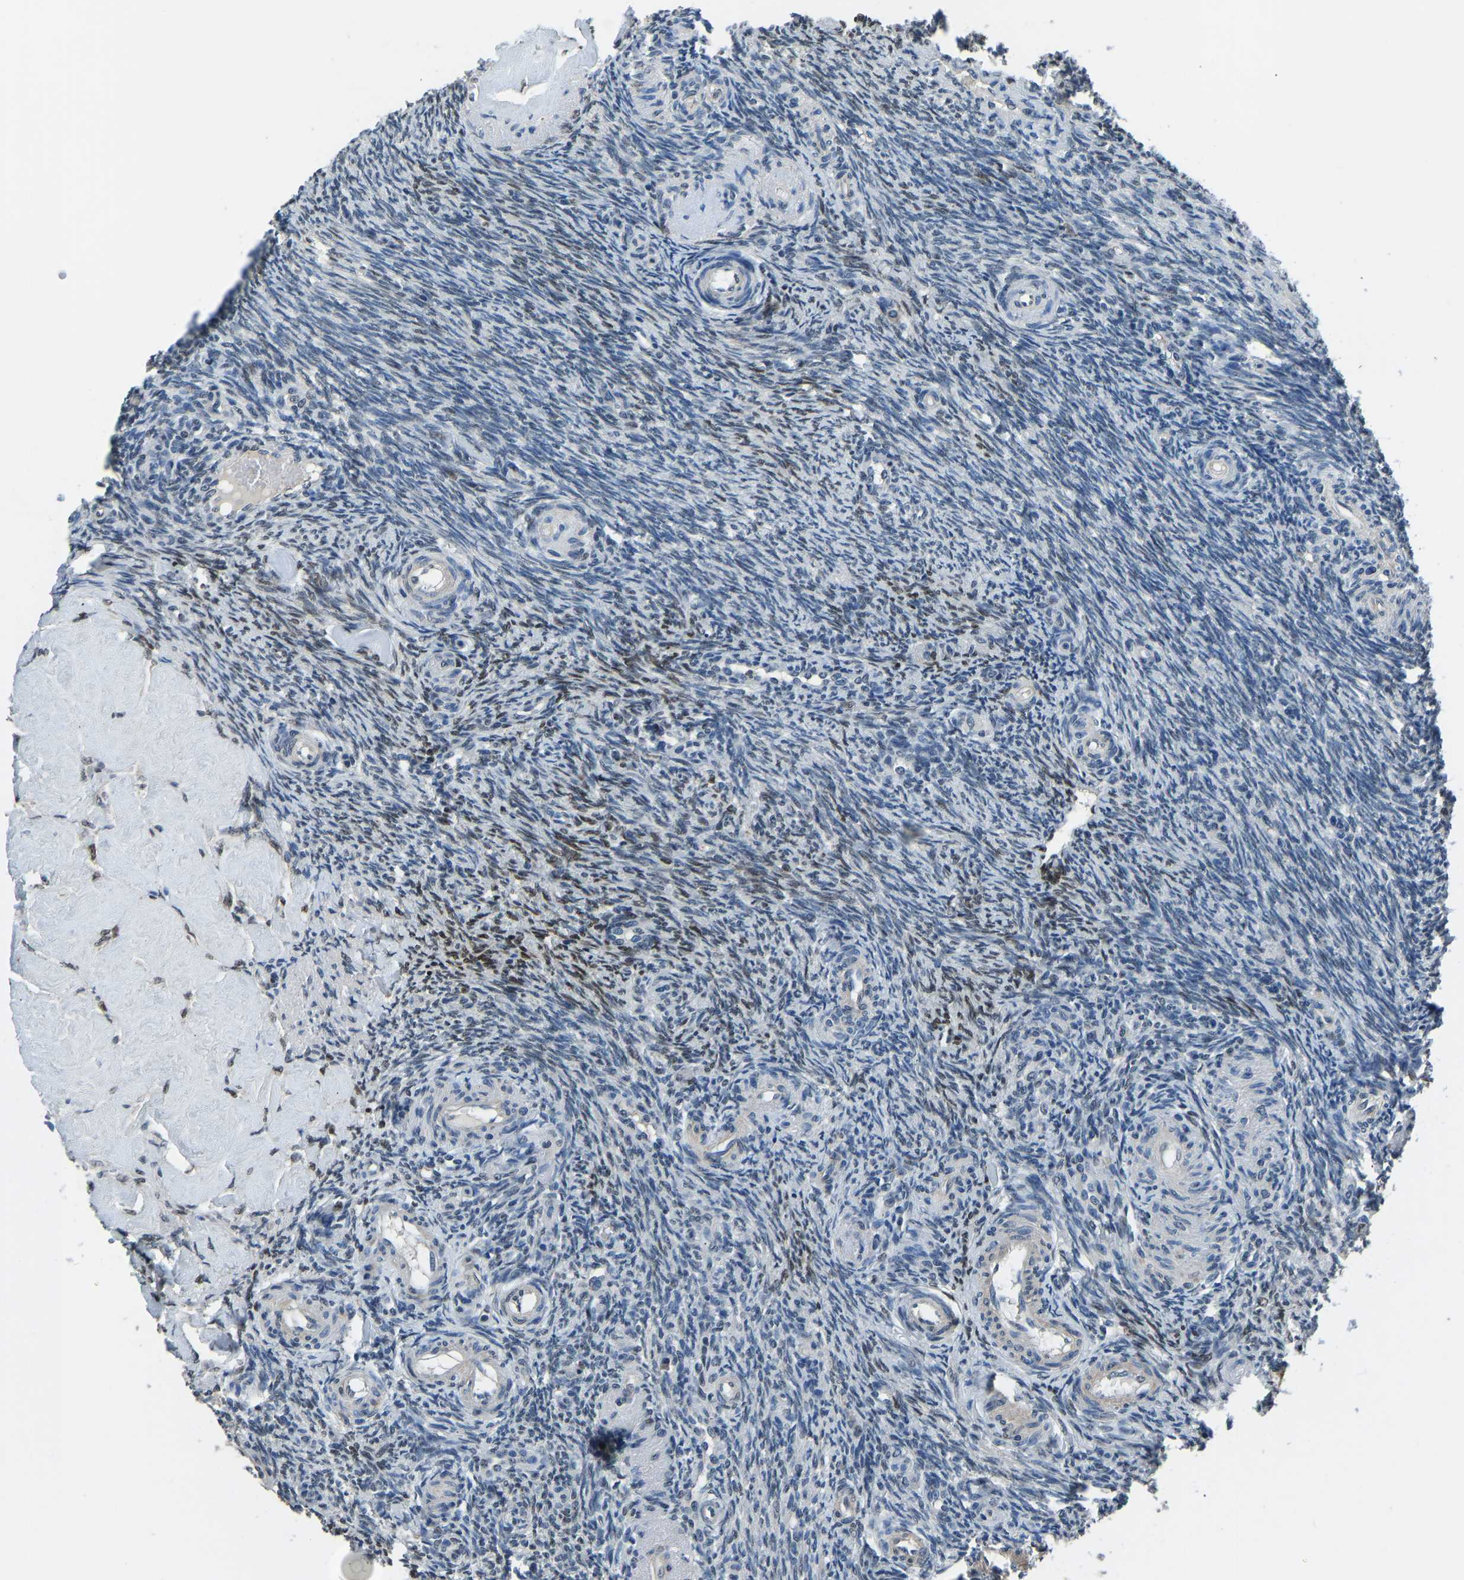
{"staining": {"intensity": "weak", "quantity": ">75%", "location": "cytoplasmic/membranous"}, "tissue": "ovary", "cell_type": "Follicle cells", "image_type": "normal", "snomed": [{"axis": "morphology", "description": "Normal tissue, NOS"}, {"axis": "topography", "description": "Ovary"}], "caption": "Protein expression analysis of normal ovary exhibits weak cytoplasmic/membranous expression in approximately >75% of follicle cells. Using DAB (brown) and hematoxylin (blue) stains, captured at high magnification using brightfield microscopy.", "gene": "FOS", "patient": {"sex": "female", "age": 41}}